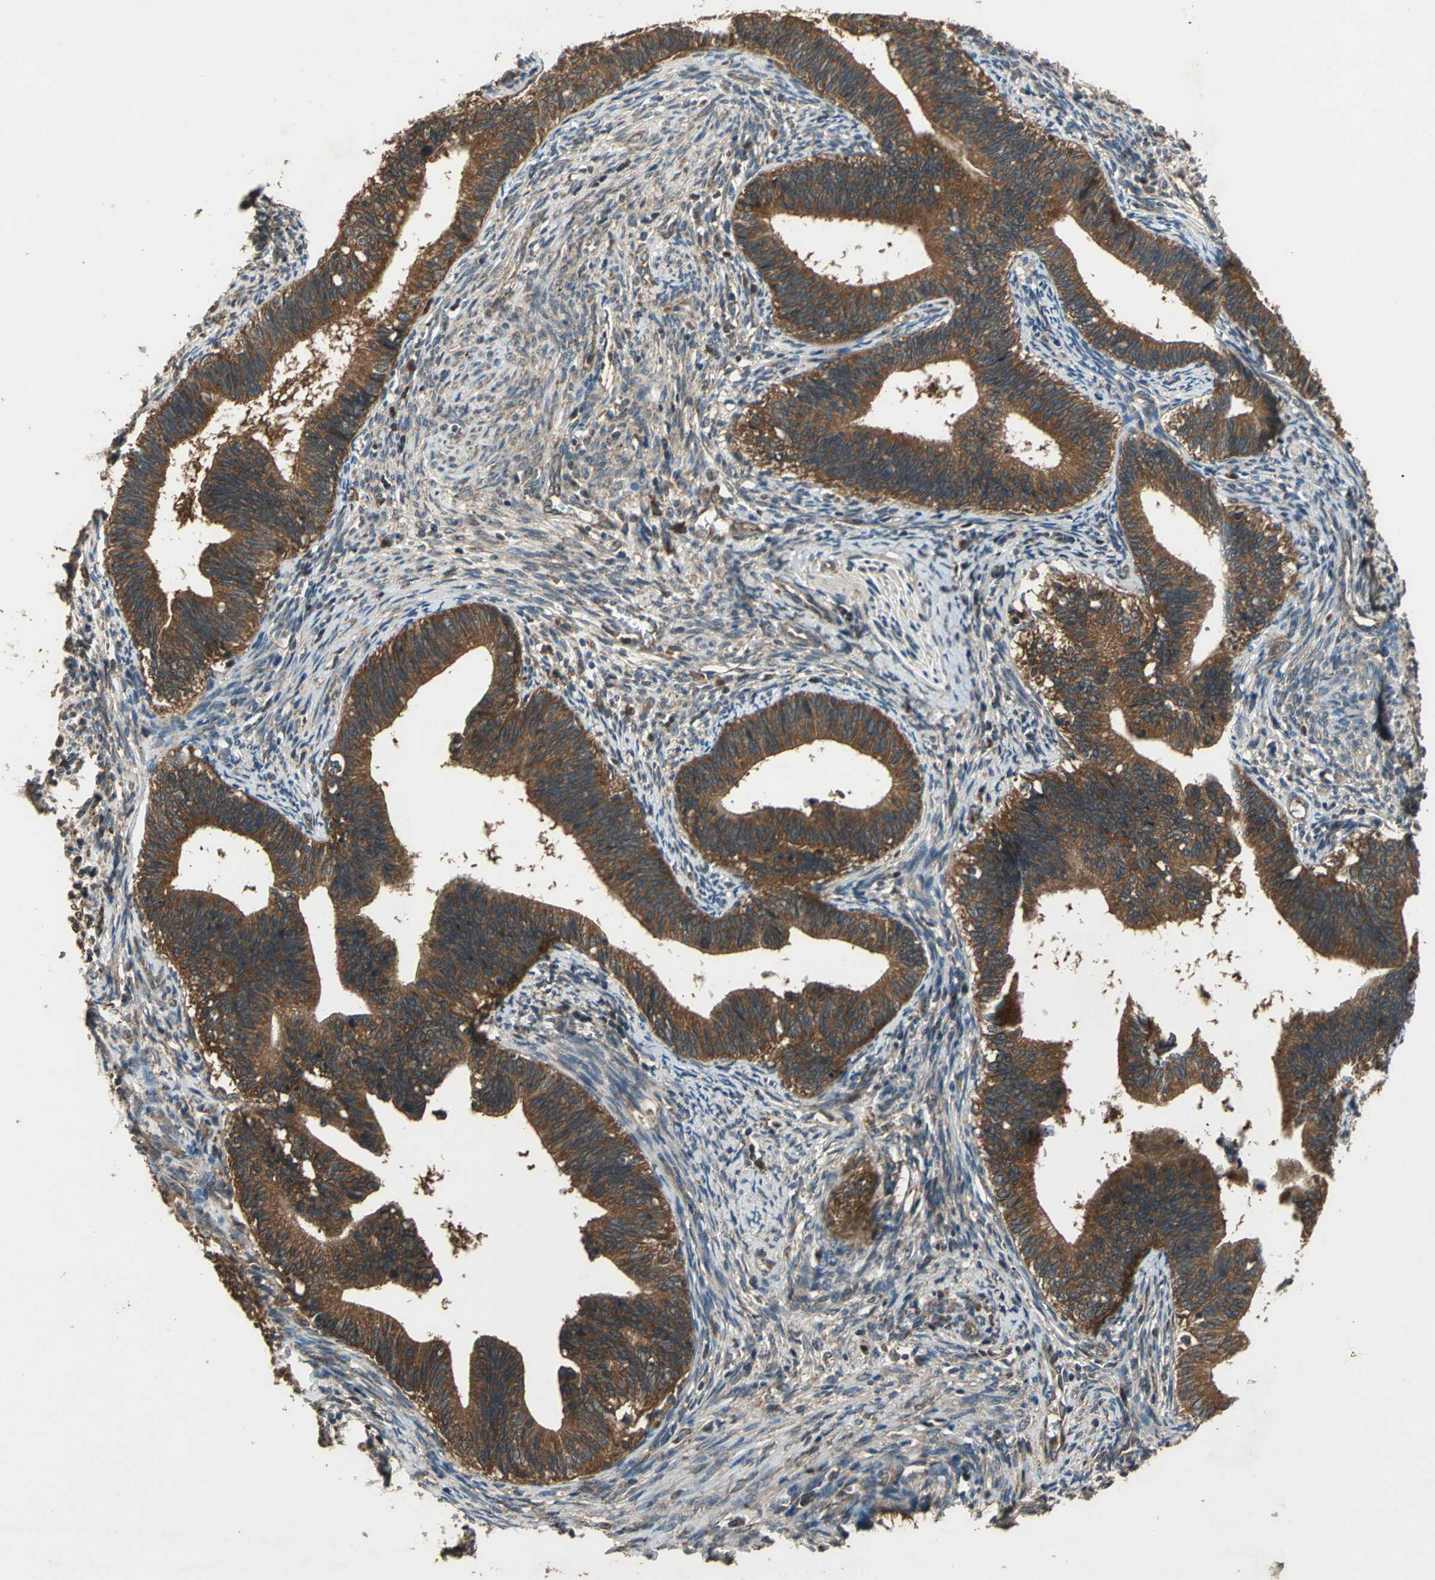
{"staining": {"intensity": "strong", "quantity": ">75%", "location": "cytoplasmic/membranous"}, "tissue": "cervical cancer", "cell_type": "Tumor cells", "image_type": "cancer", "snomed": [{"axis": "morphology", "description": "Adenocarcinoma, NOS"}, {"axis": "topography", "description": "Cervix"}], "caption": "Protein analysis of adenocarcinoma (cervical) tissue exhibits strong cytoplasmic/membranous positivity in about >75% of tumor cells. The protein of interest is shown in brown color, while the nuclei are stained blue.", "gene": "ZNF608", "patient": {"sex": "female", "age": 44}}